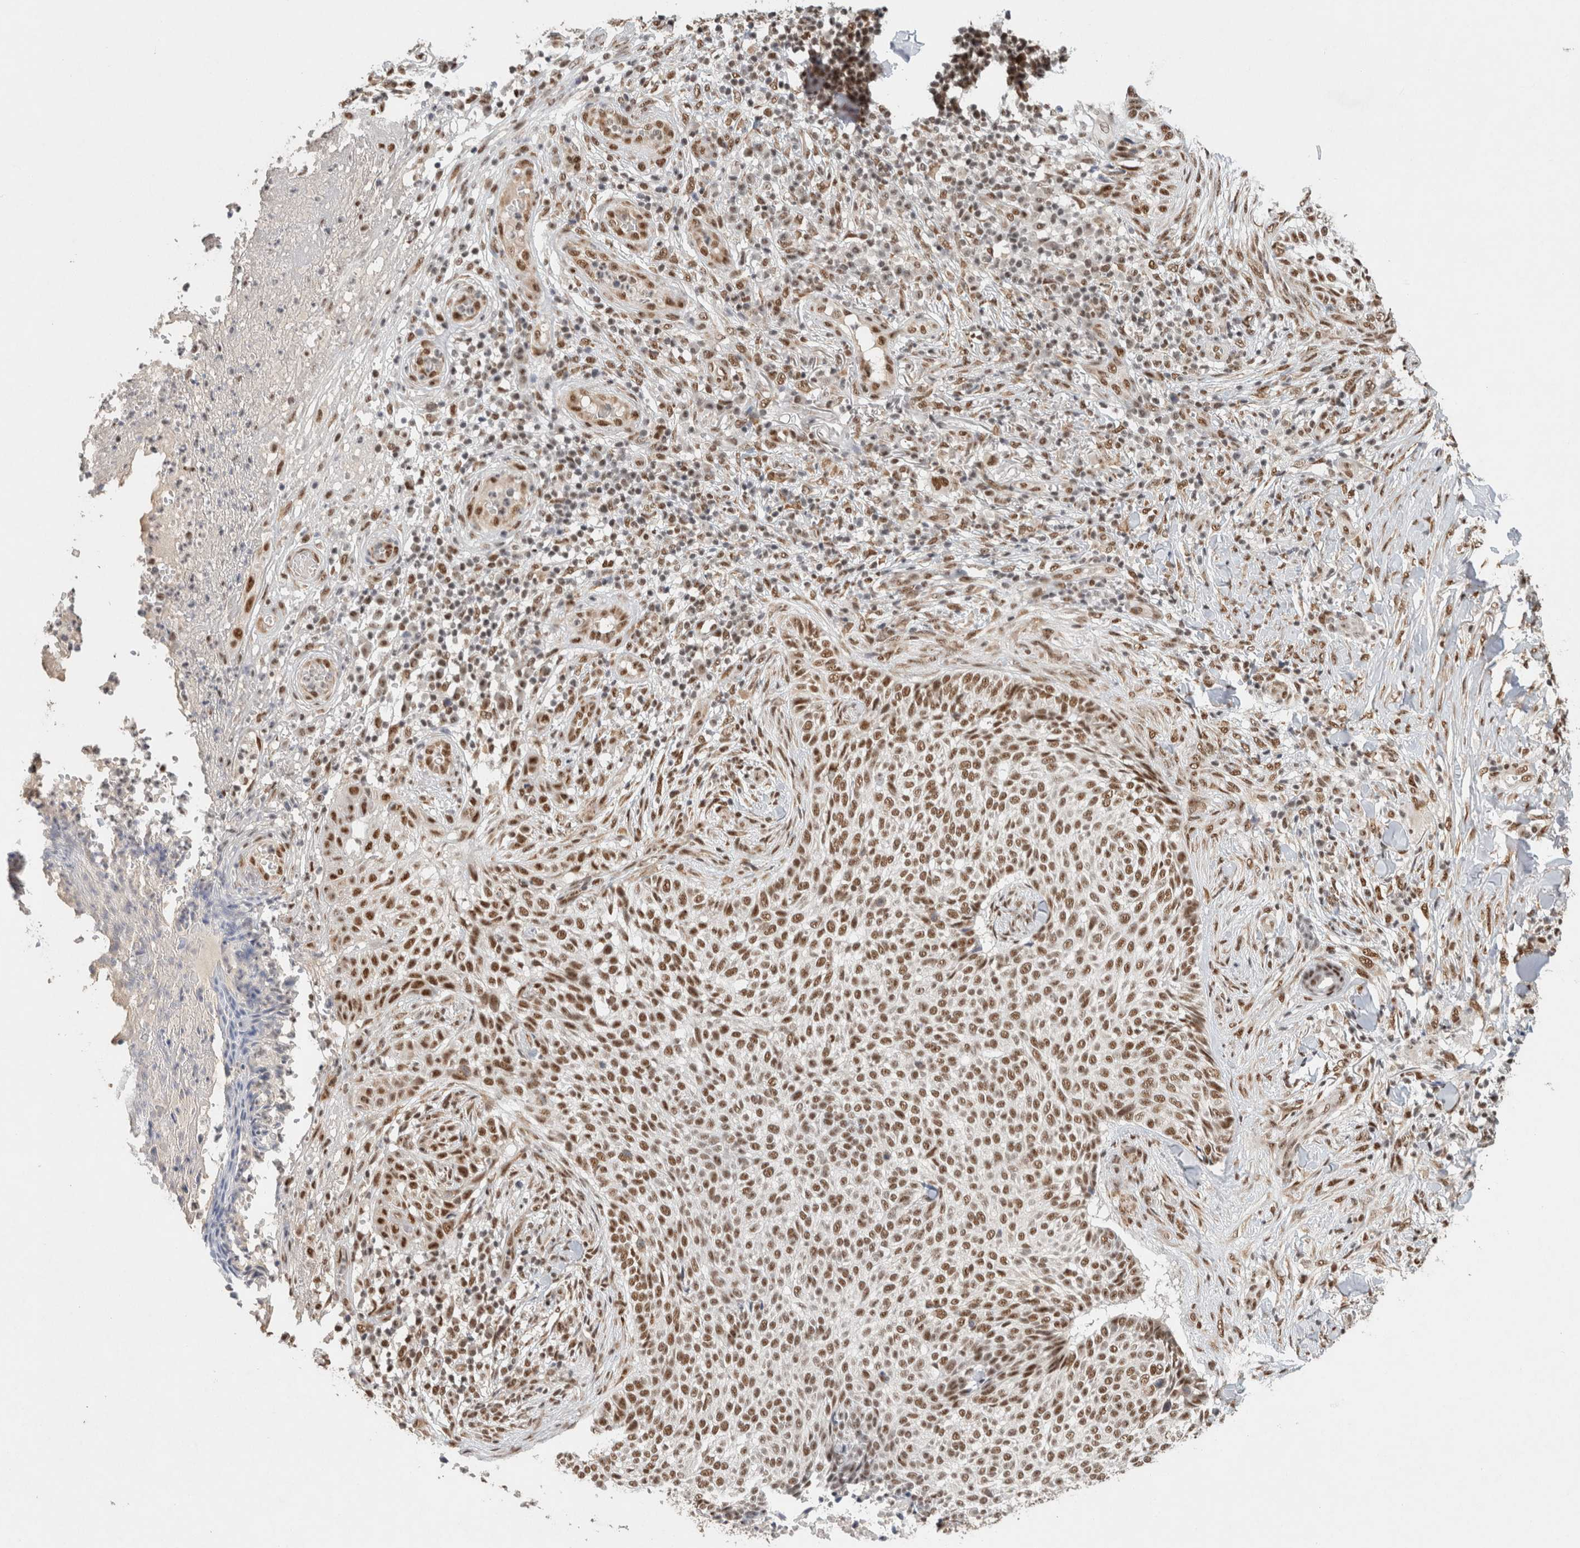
{"staining": {"intensity": "strong", "quantity": ">75%", "location": "nuclear"}, "tissue": "skin cancer", "cell_type": "Tumor cells", "image_type": "cancer", "snomed": [{"axis": "morphology", "description": "Normal tissue, NOS"}, {"axis": "morphology", "description": "Basal cell carcinoma"}, {"axis": "topography", "description": "Skin"}], "caption": "IHC (DAB) staining of basal cell carcinoma (skin) demonstrates strong nuclear protein positivity in about >75% of tumor cells. The protein of interest is stained brown, and the nuclei are stained in blue (DAB (3,3'-diaminobenzidine) IHC with brightfield microscopy, high magnification).", "gene": "DDX42", "patient": {"sex": "male", "age": 67}}